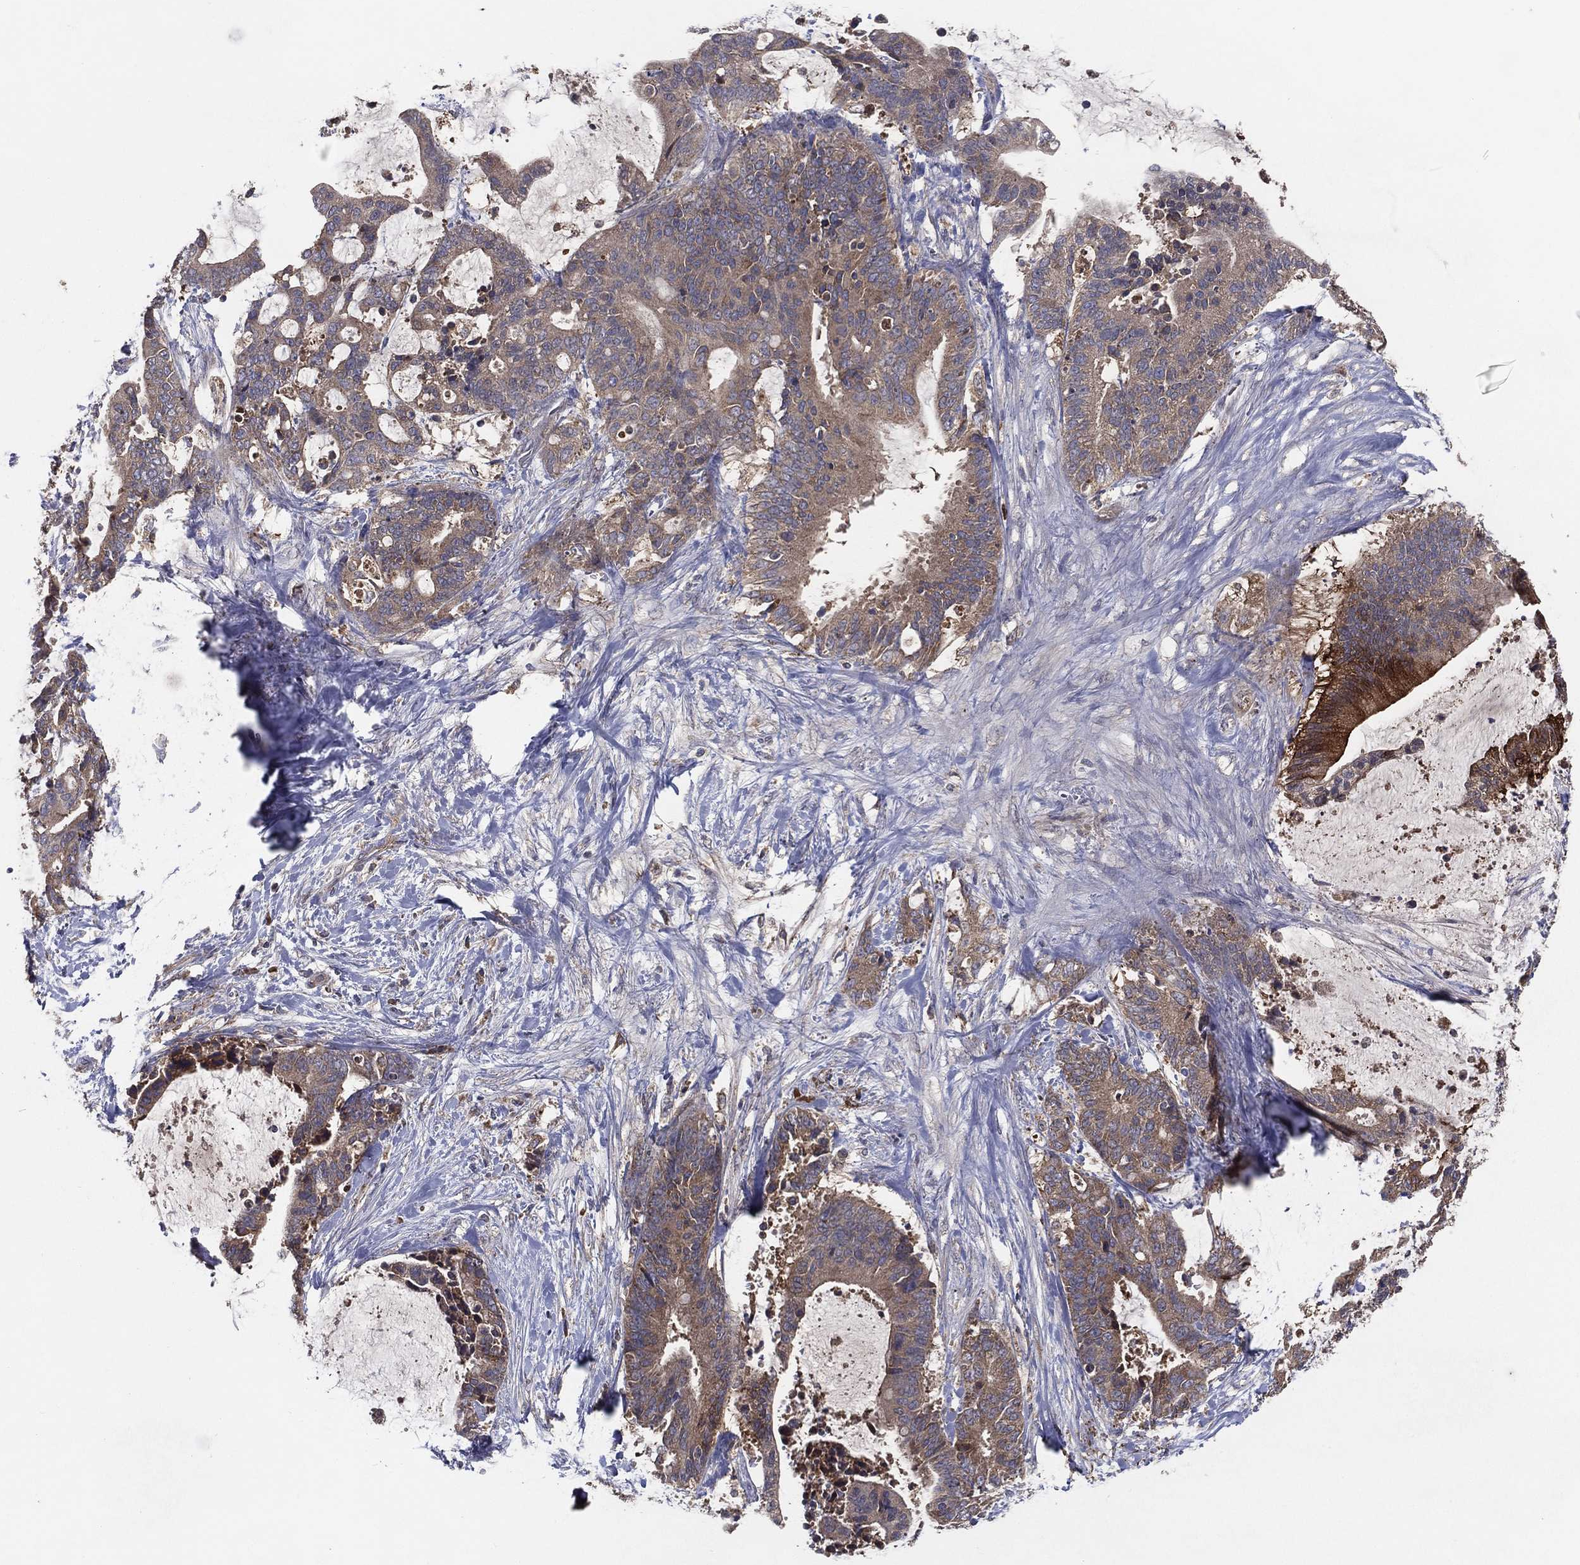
{"staining": {"intensity": "weak", "quantity": ">75%", "location": "cytoplasmic/membranous"}, "tissue": "liver cancer", "cell_type": "Tumor cells", "image_type": "cancer", "snomed": [{"axis": "morphology", "description": "Cholangiocarcinoma"}, {"axis": "topography", "description": "Liver"}], "caption": "Liver cancer stained with a brown dye exhibits weak cytoplasmic/membranous positive staining in about >75% of tumor cells.", "gene": "MT-ND1", "patient": {"sex": "female", "age": 73}}